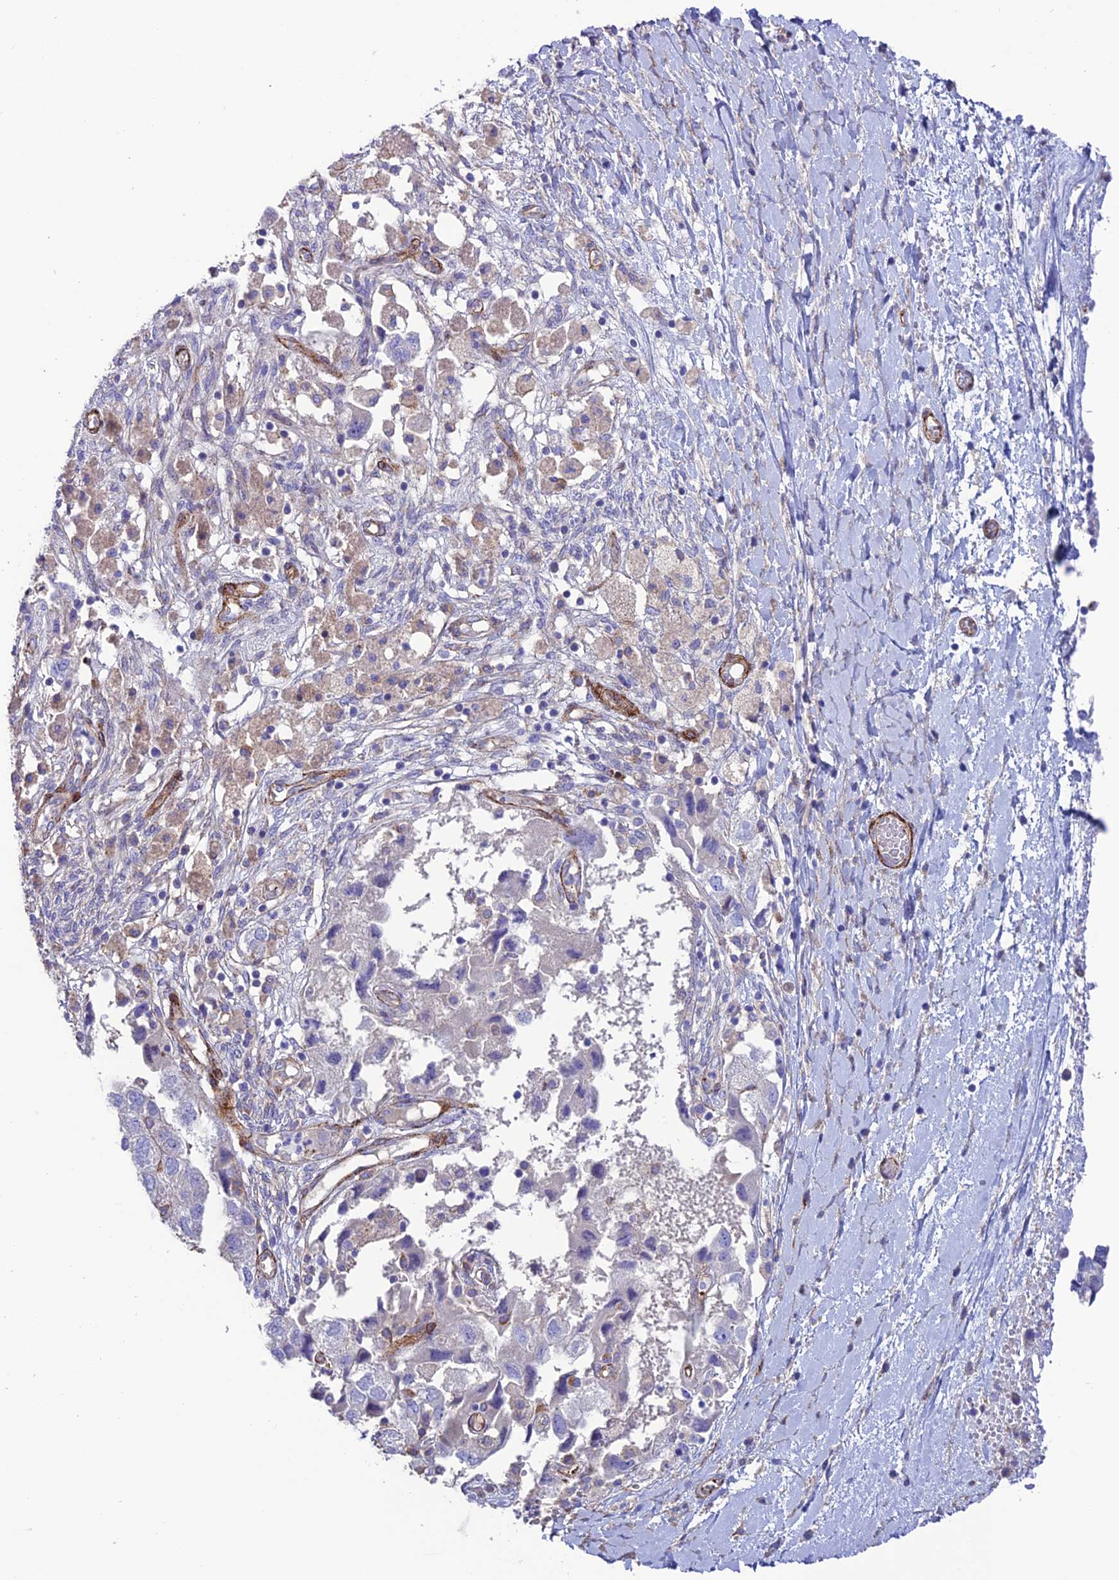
{"staining": {"intensity": "negative", "quantity": "none", "location": "none"}, "tissue": "ovarian cancer", "cell_type": "Tumor cells", "image_type": "cancer", "snomed": [{"axis": "morphology", "description": "Carcinoma, NOS"}, {"axis": "morphology", "description": "Cystadenocarcinoma, serous, NOS"}, {"axis": "topography", "description": "Ovary"}], "caption": "Tumor cells show no significant protein staining in ovarian cancer.", "gene": "REX1BD", "patient": {"sex": "female", "age": 69}}